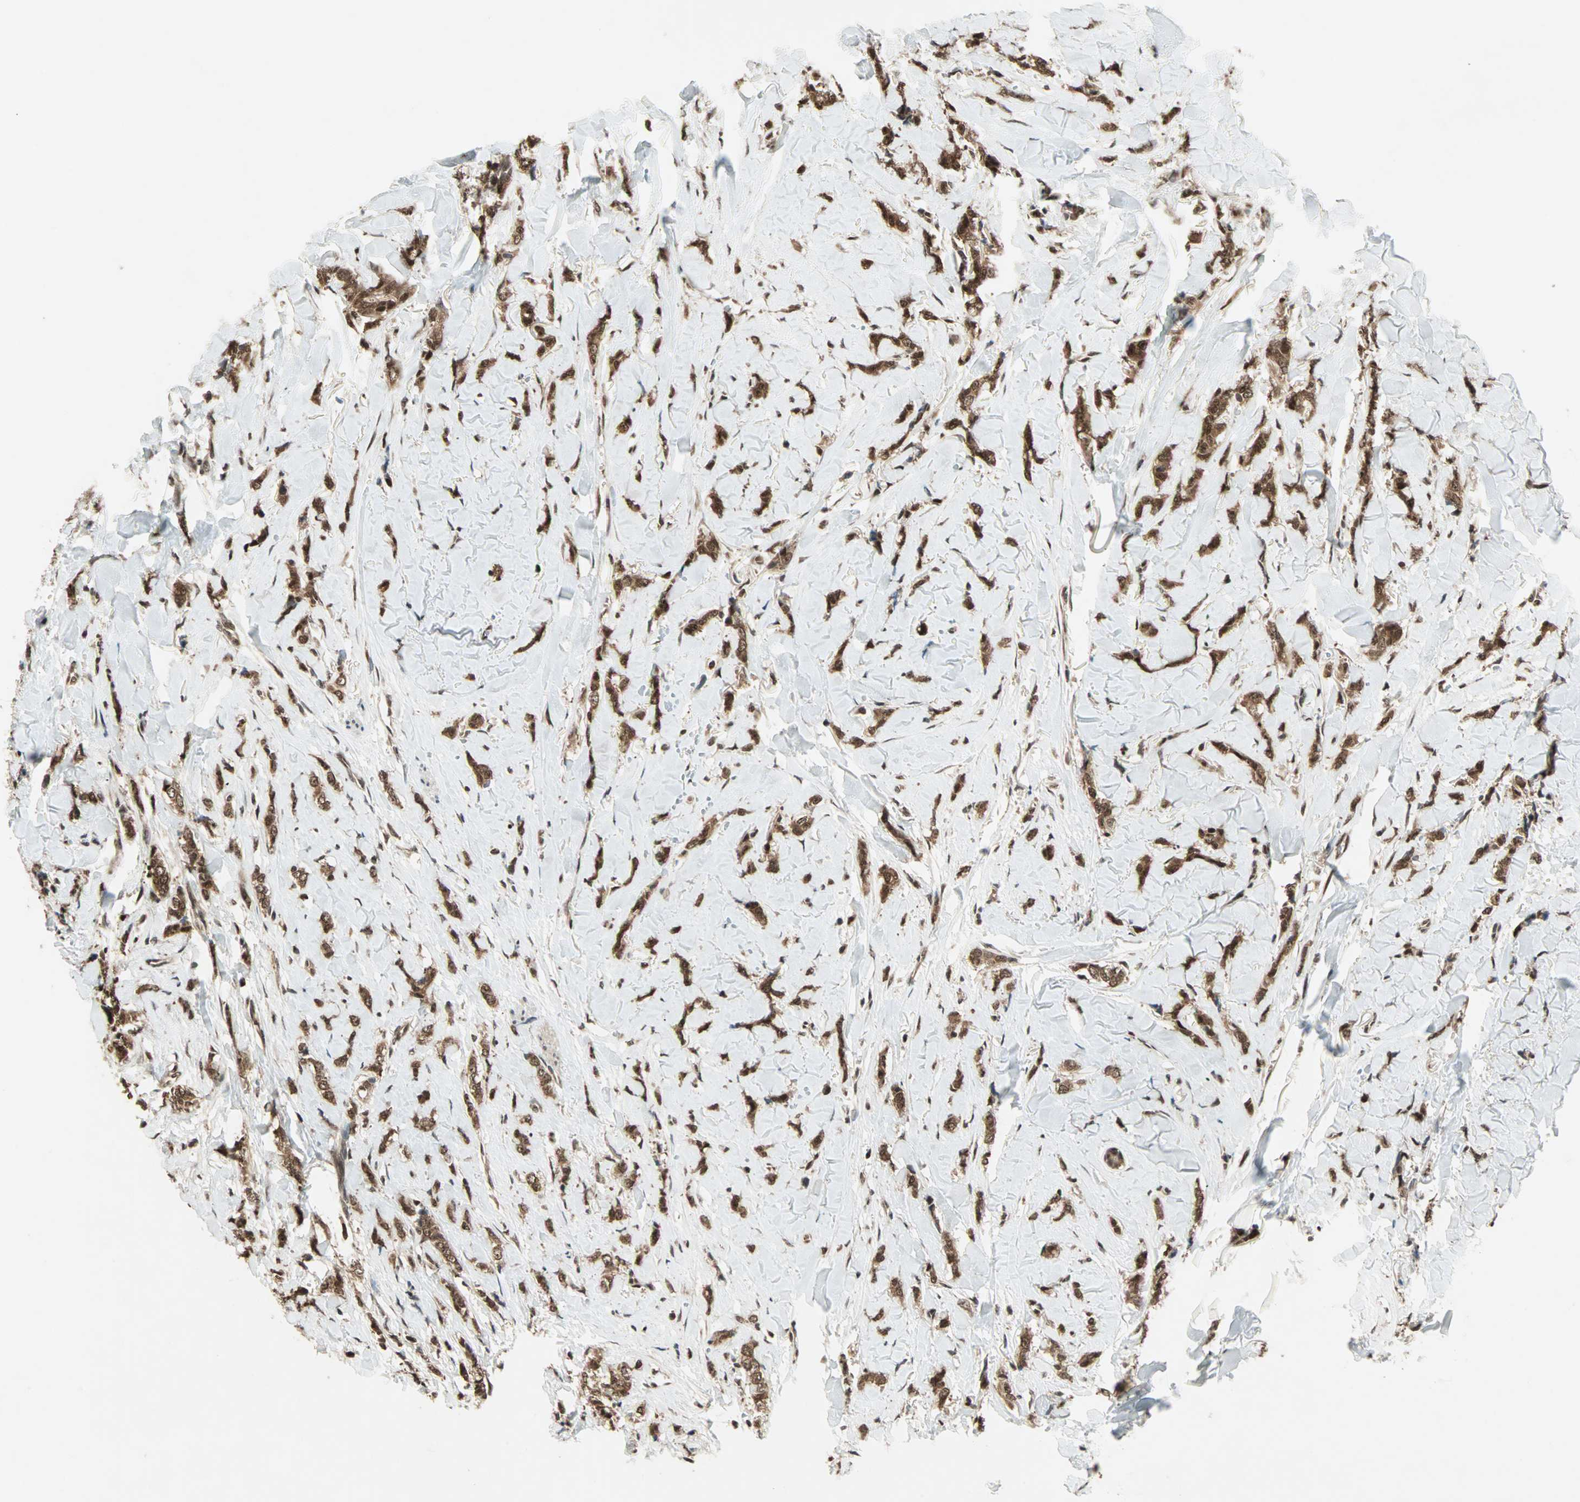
{"staining": {"intensity": "strong", "quantity": ">75%", "location": "cytoplasmic/membranous,nuclear"}, "tissue": "breast cancer", "cell_type": "Tumor cells", "image_type": "cancer", "snomed": [{"axis": "morphology", "description": "Lobular carcinoma"}, {"axis": "topography", "description": "Skin"}, {"axis": "topography", "description": "Breast"}], "caption": "This is a micrograph of IHC staining of breast cancer, which shows strong staining in the cytoplasmic/membranous and nuclear of tumor cells.", "gene": "ZNF44", "patient": {"sex": "female", "age": 46}}